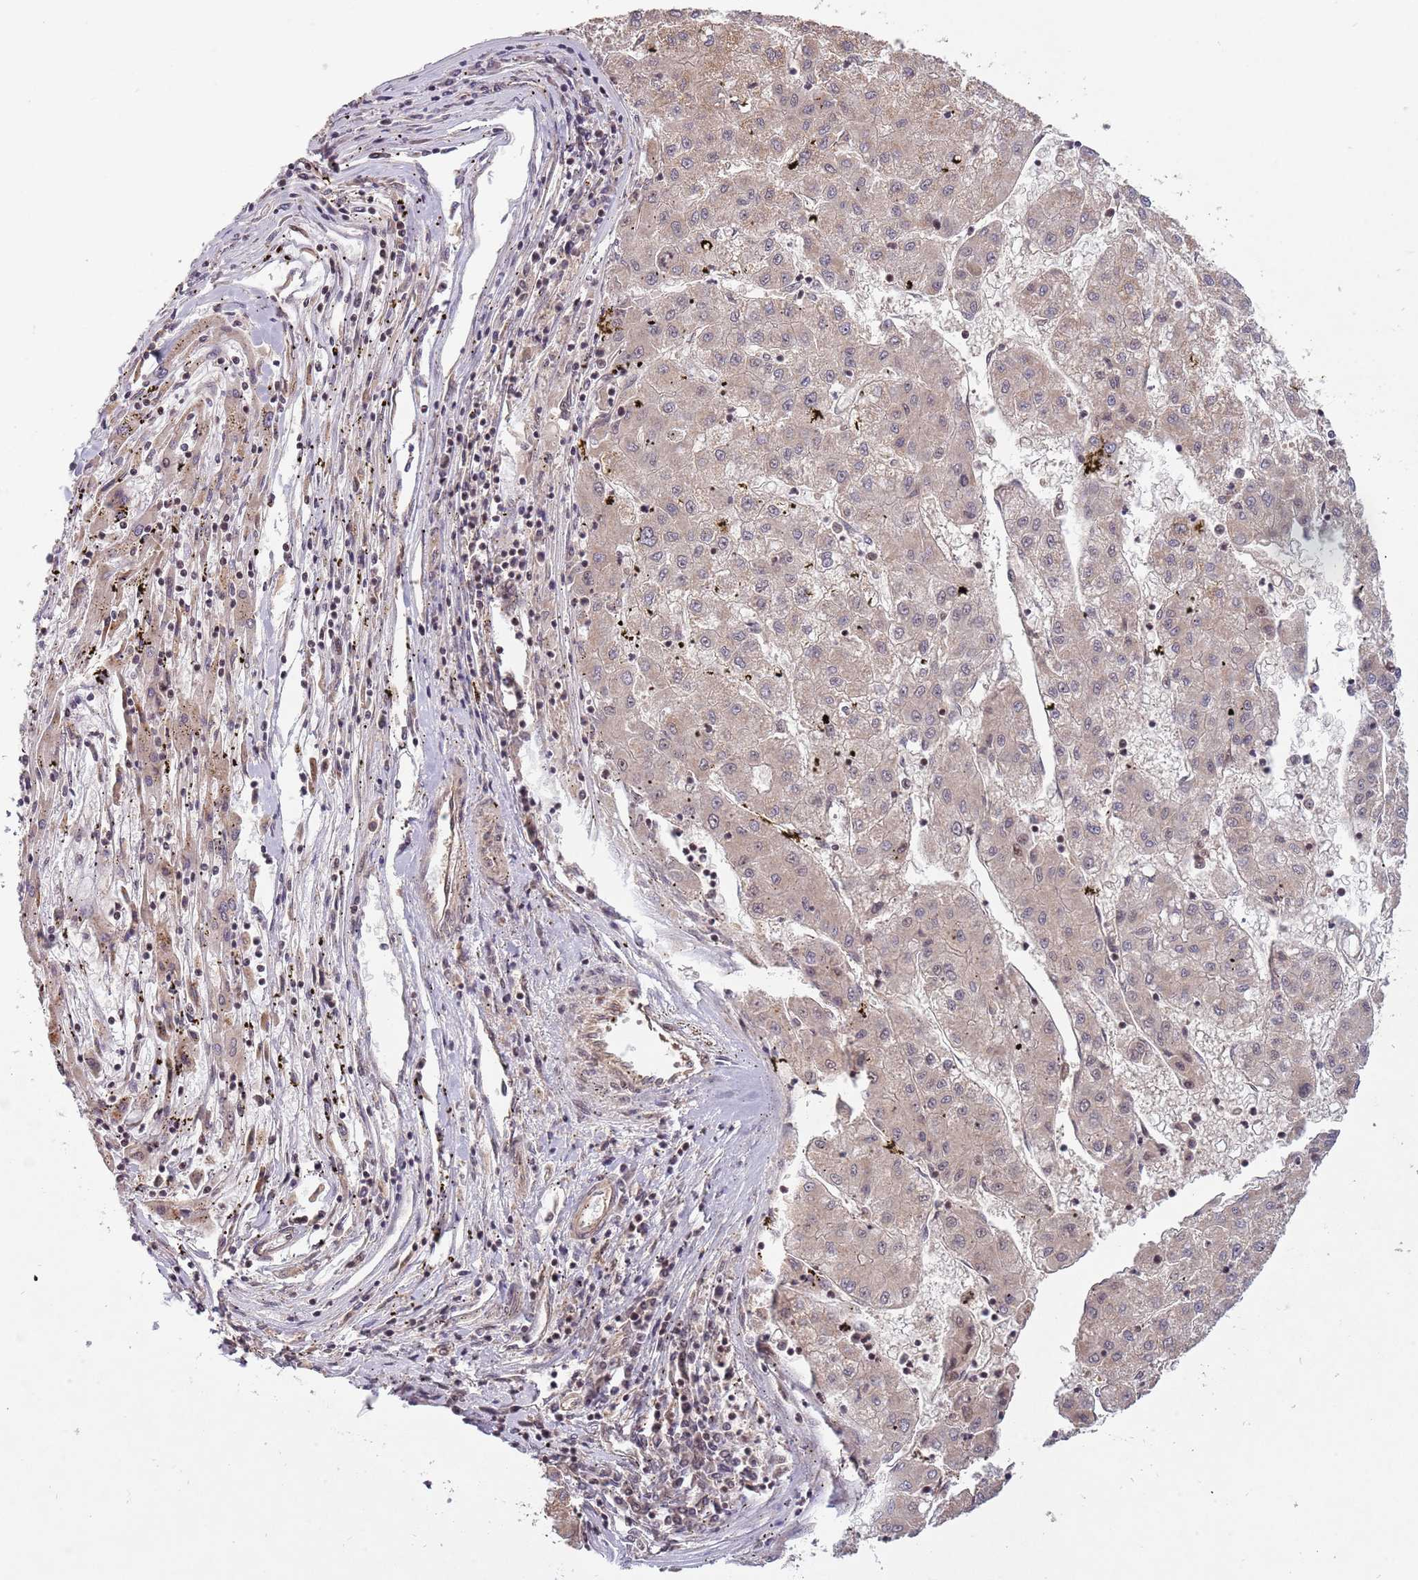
{"staining": {"intensity": "weak", "quantity": ">75%", "location": "cytoplasmic/membranous"}, "tissue": "liver cancer", "cell_type": "Tumor cells", "image_type": "cancer", "snomed": [{"axis": "morphology", "description": "Carcinoma, Hepatocellular, NOS"}, {"axis": "topography", "description": "Liver"}], "caption": "This is a micrograph of immunohistochemistry (IHC) staining of liver hepatocellular carcinoma, which shows weak staining in the cytoplasmic/membranous of tumor cells.", "gene": "SUDS3", "patient": {"sex": "male", "age": 72}}